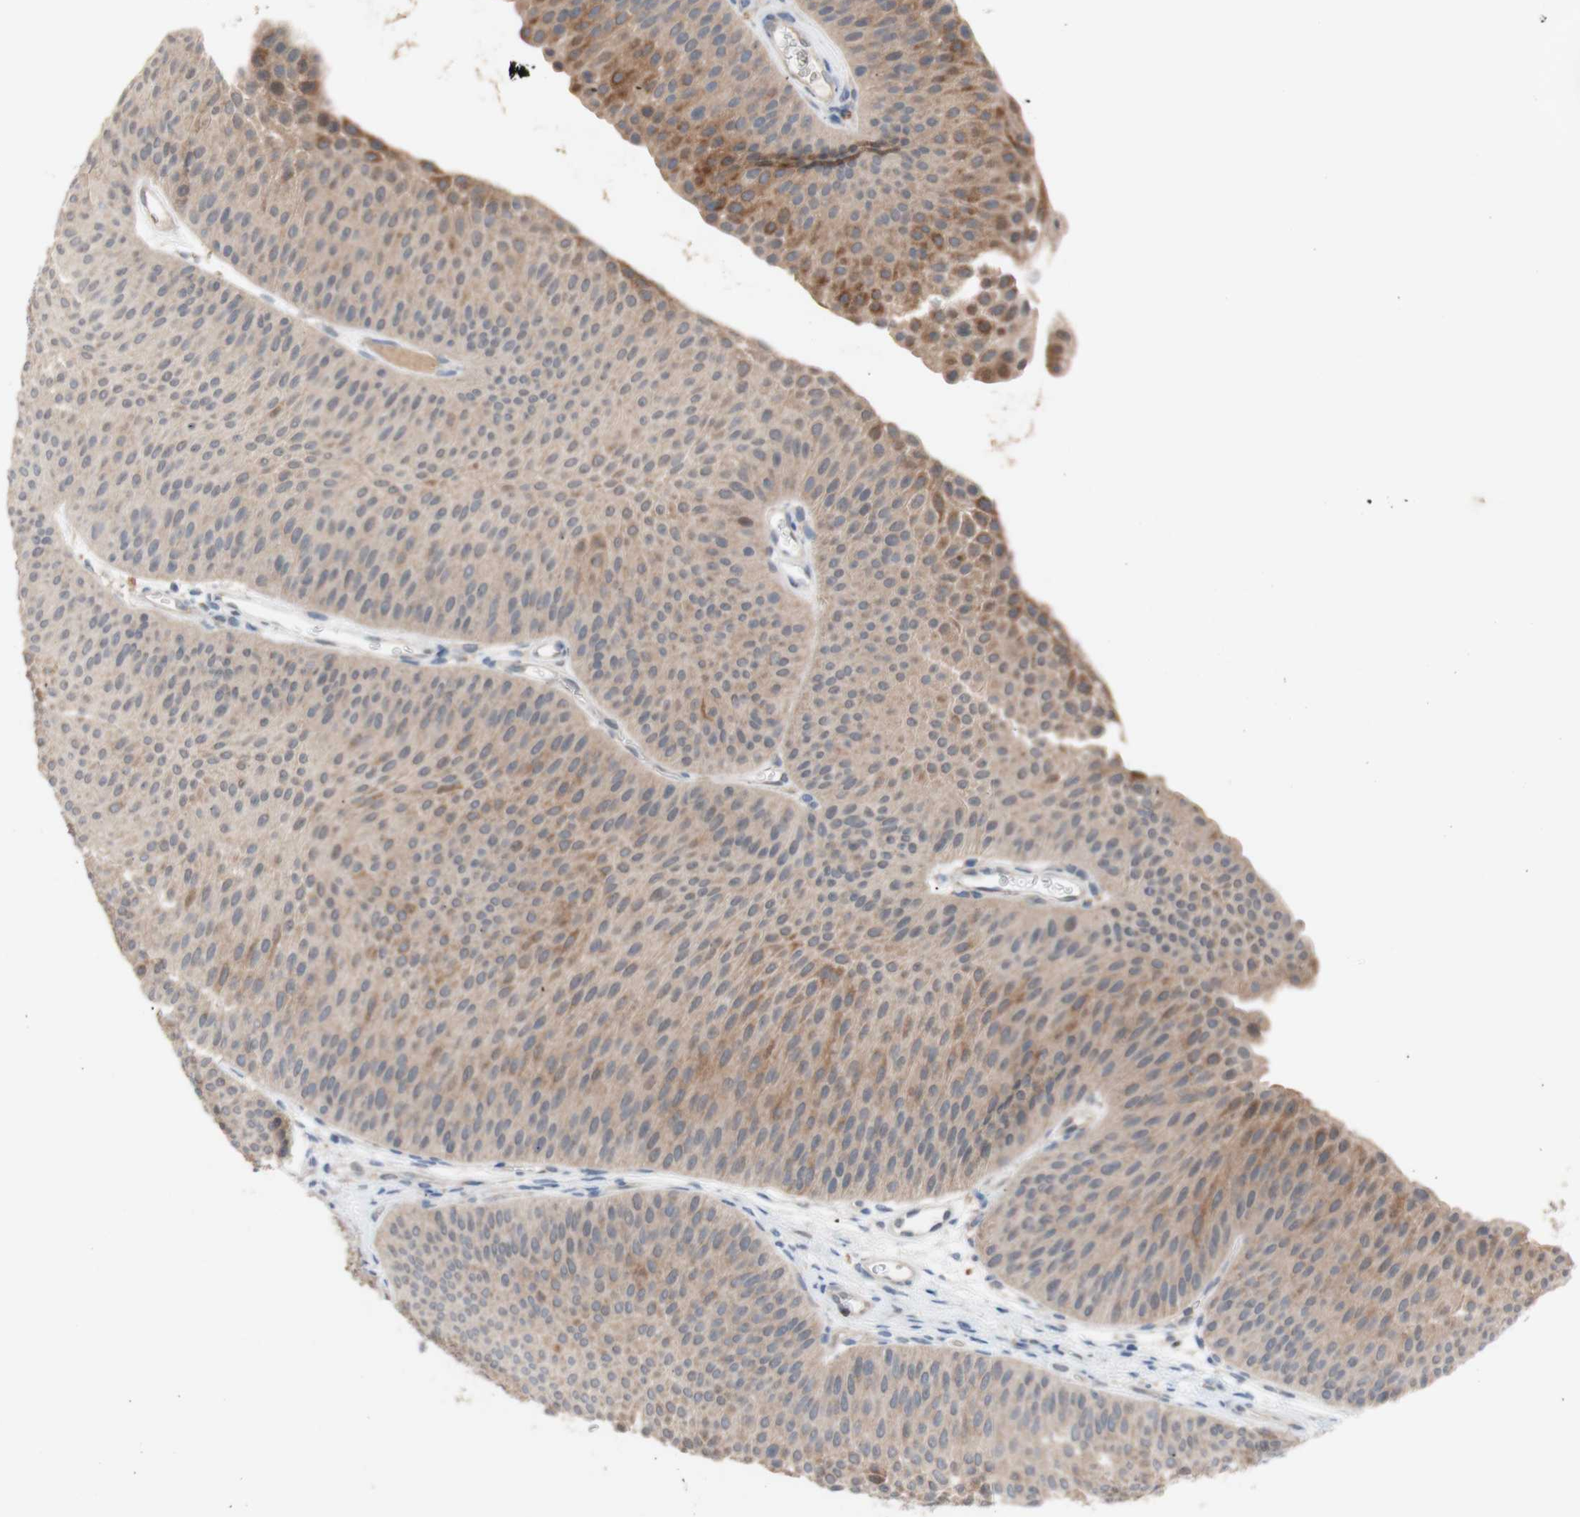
{"staining": {"intensity": "moderate", "quantity": ">75%", "location": "cytoplasmic/membranous"}, "tissue": "urothelial cancer", "cell_type": "Tumor cells", "image_type": "cancer", "snomed": [{"axis": "morphology", "description": "Urothelial carcinoma, Low grade"}, {"axis": "topography", "description": "Urinary bladder"}], "caption": "Immunohistochemistry (DAB (3,3'-diaminobenzidine)) staining of urothelial cancer exhibits moderate cytoplasmic/membranous protein expression in approximately >75% of tumor cells. (Brightfield microscopy of DAB IHC at high magnification).", "gene": "PEX2", "patient": {"sex": "female", "age": 60}}